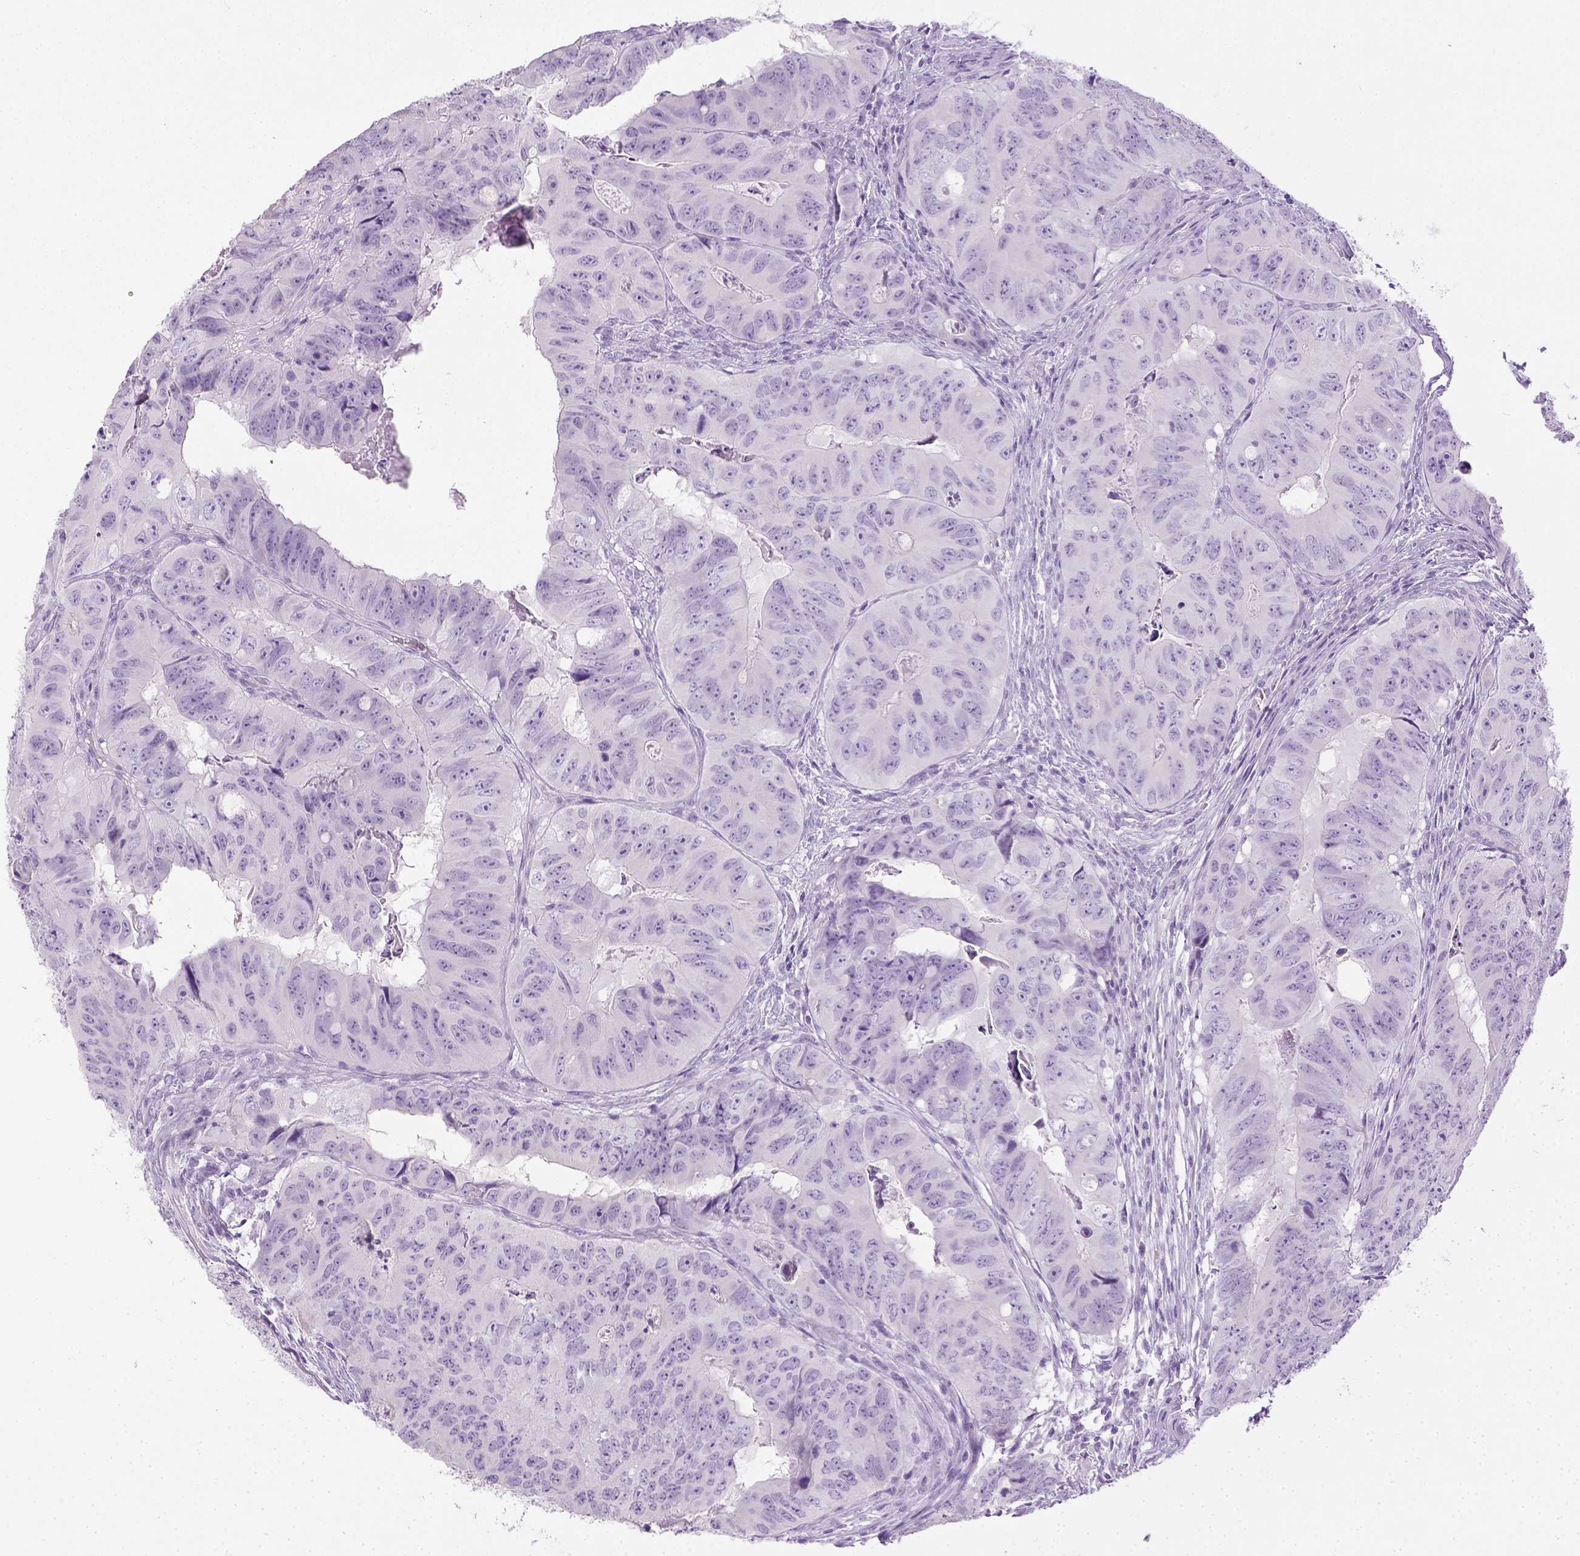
{"staining": {"intensity": "negative", "quantity": "none", "location": "none"}, "tissue": "colorectal cancer", "cell_type": "Tumor cells", "image_type": "cancer", "snomed": [{"axis": "morphology", "description": "Adenocarcinoma, NOS"}, {"axis": "topography", "description": "Colon"}], "caption": "Colorectal cancer (adenocarcinoma) was stained to show a protein in brown. There is no significant positivity in tumor cells. The staining was performed using DAB to visualize the protein expression in brown, while the nuclei were stained in blue with hematoxylin (Magnification: 20x).", "gene": "LGSN", "patient": {"sex": "male", "age": 79}}